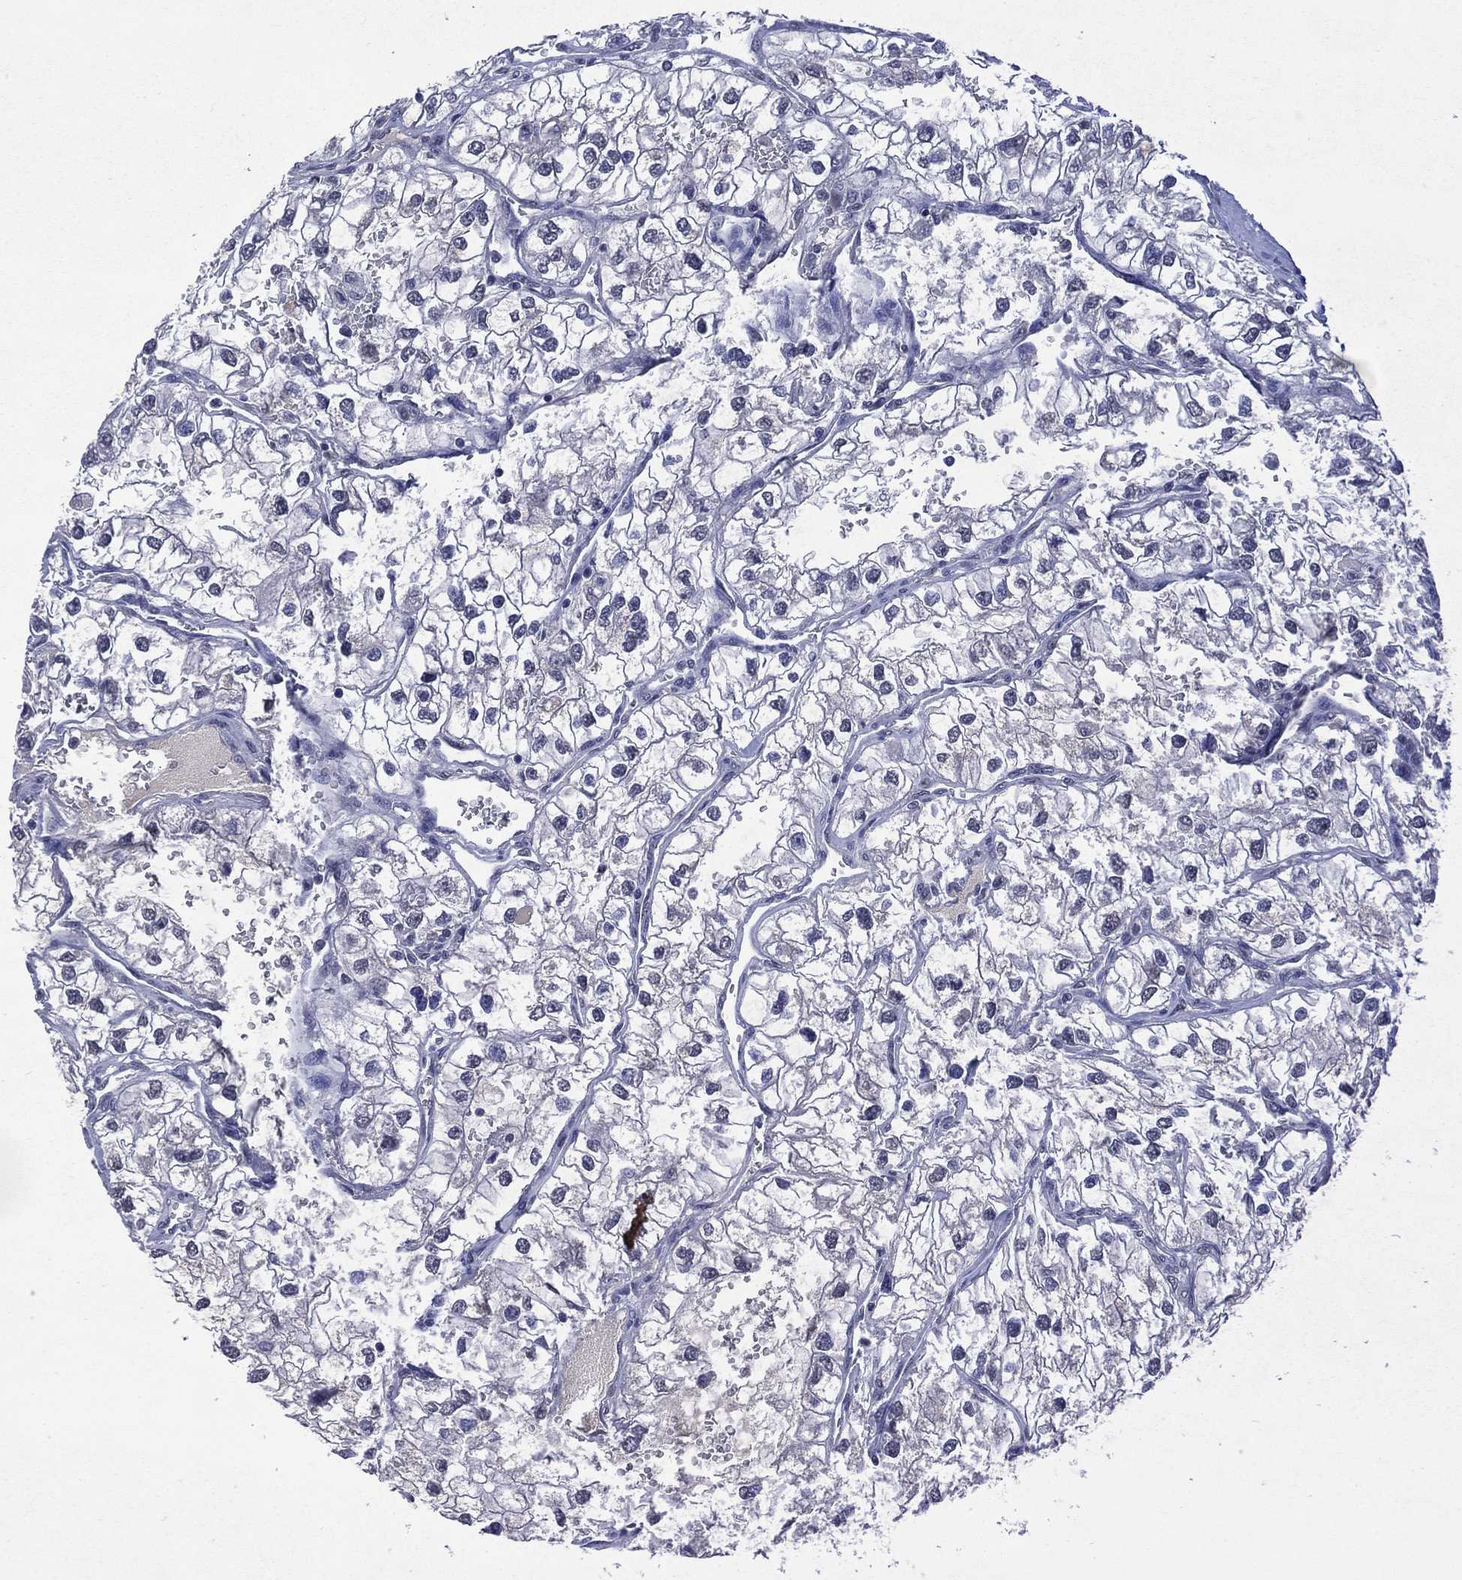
{"staining": {"intensity": "negative", "quantity": "none", "location": "none"}, "tissue": "renal cancer", "cell_type": "Tumor cells", "image_type": "cancer", "snomed": [{"axis": "morphology", "description": "Adenocarcinoma, NOS"}, {"axis": "topography", "description": "Kidney"}], "caption": "An immunohistochemistry image of renal cancer is shown. There is no staining in tumor cells of renal cancer.", "gene": "ASB10", "patient": {"sex": "male", "age": 59}}